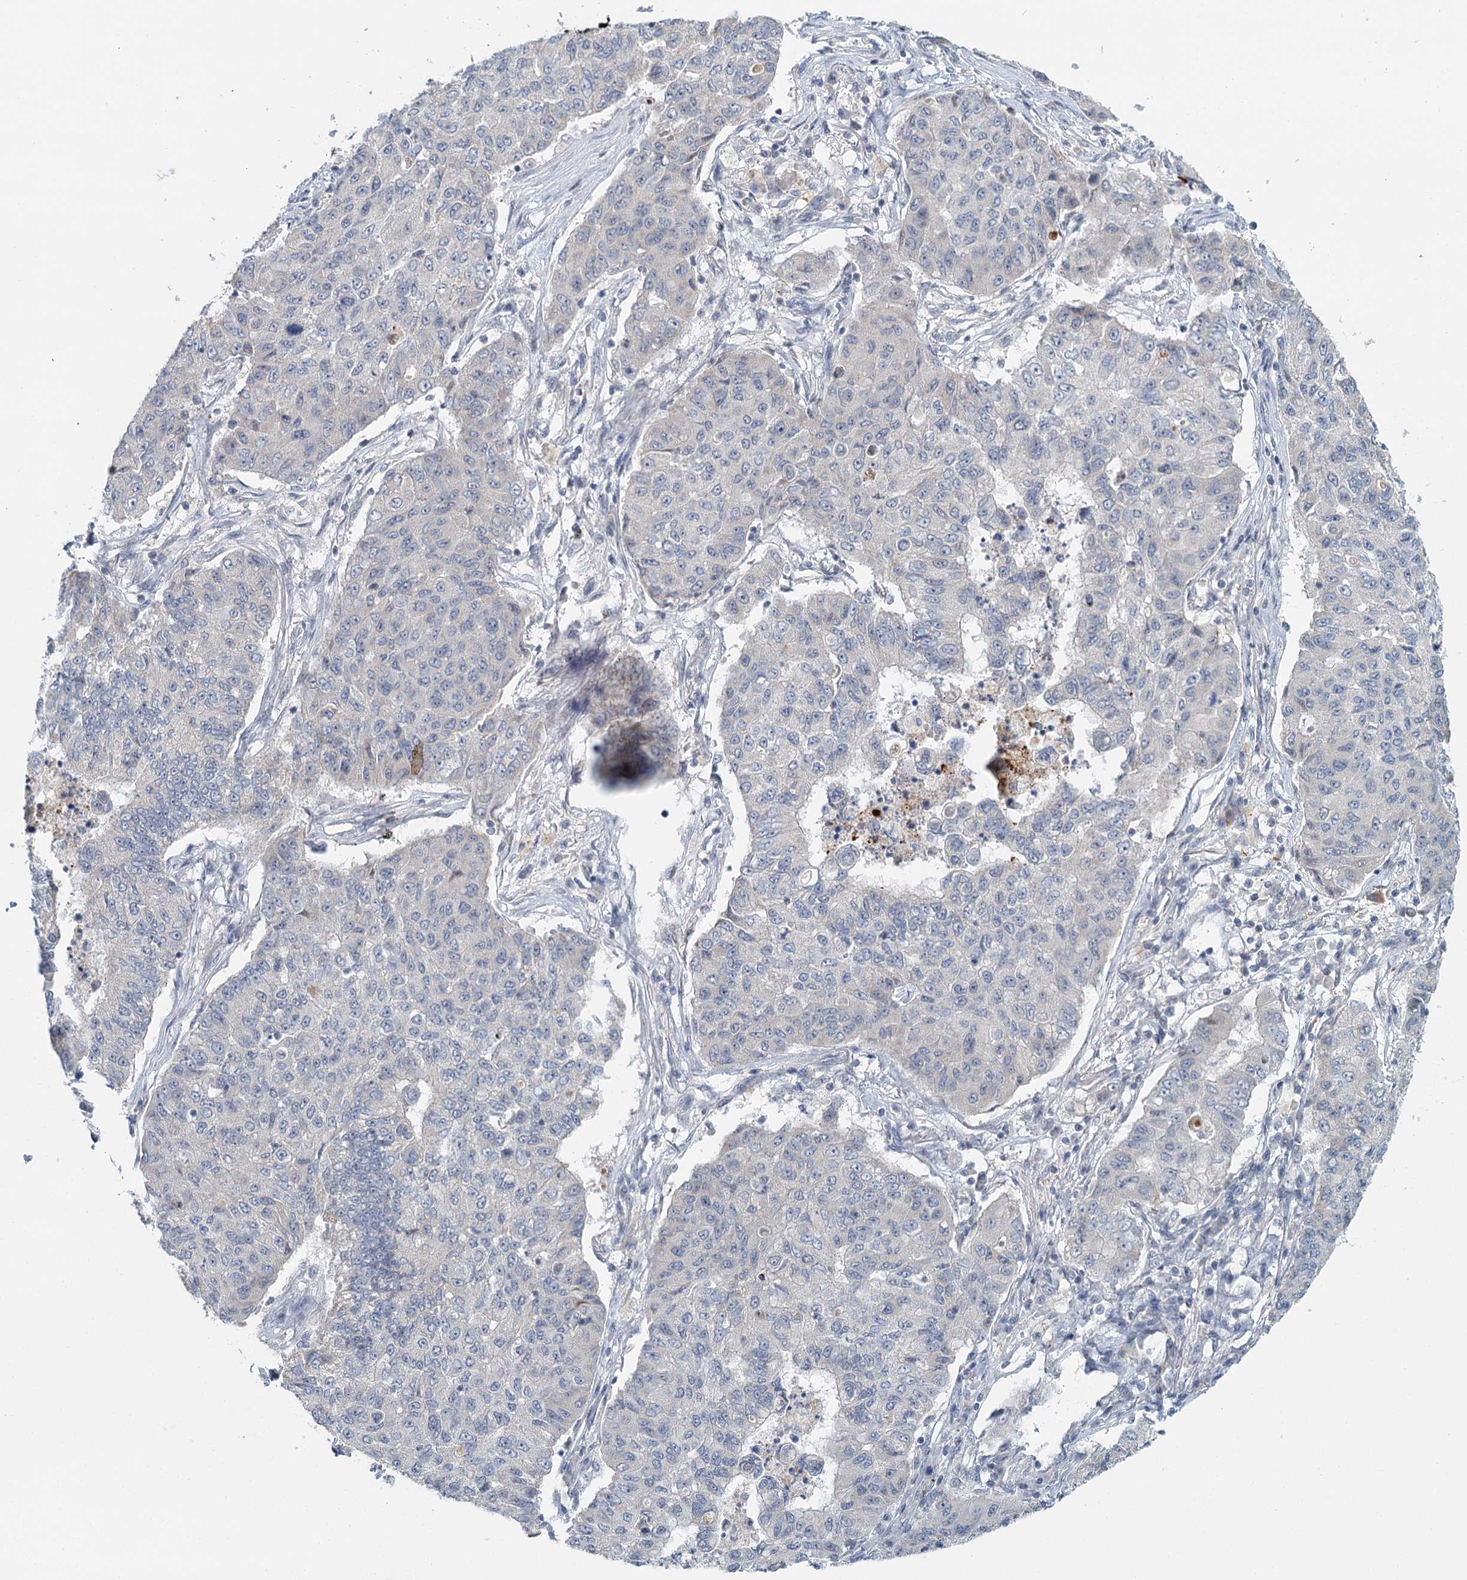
{"staining": {"intensity": "negative", "quantity": "none", "location": "none"}, "tissue": "lung cancer", "cell_type": "Tumor cells", "image_type": "cancer", "snomed": [{"axis": "morphology", "description": "Squamous cell carcinoma, NOS"}, {"axis": "topography", "description": "Lung"}], "caption": "A high-resolution photomicrograph shows IHC staining of lung cancer, which reveals no significant expression in tumor cells.", "gene": "GPATCH11", "patient": {"sex": "male", "age": 74}}